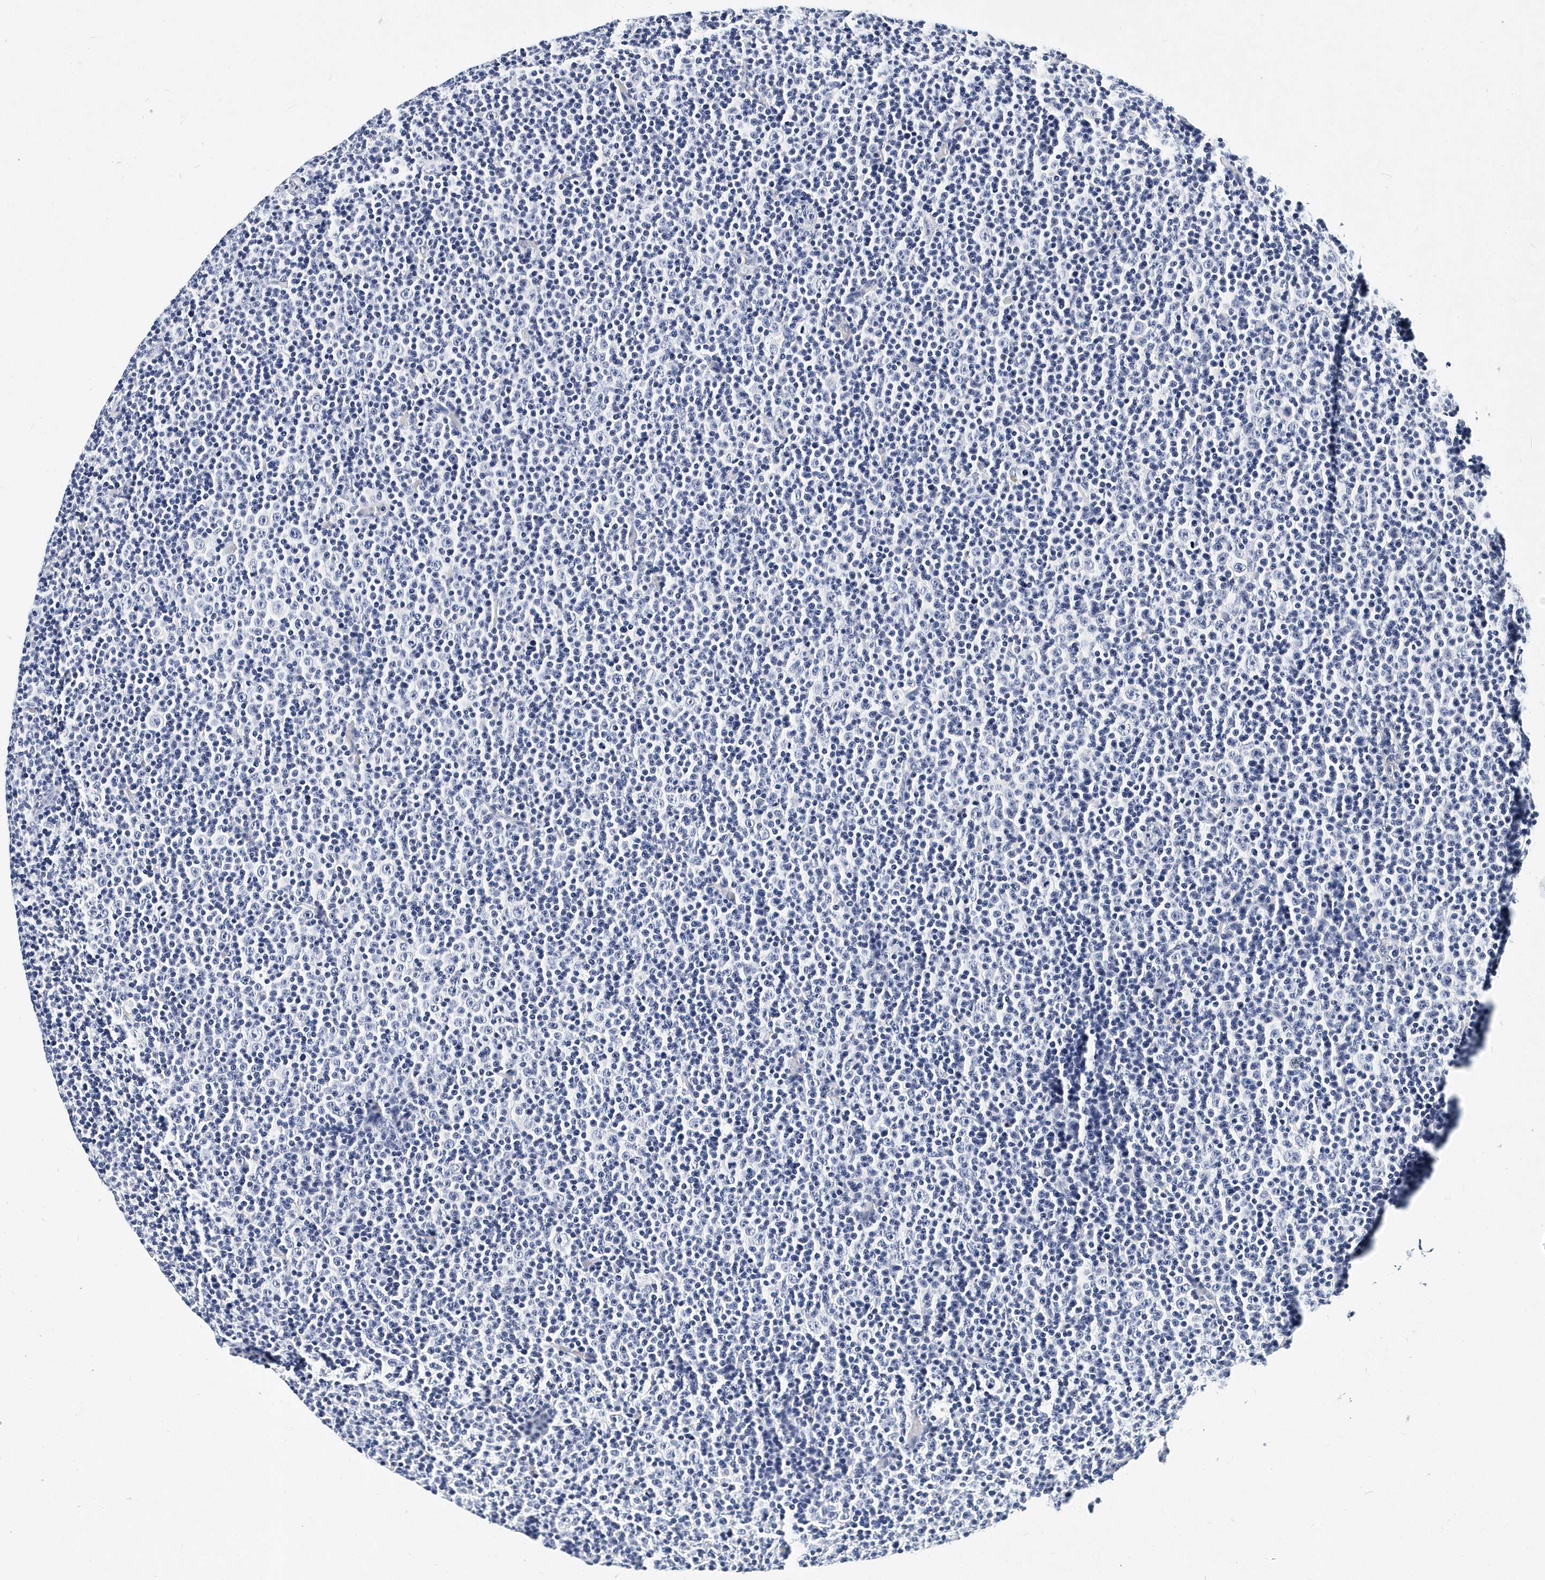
{"staining": {"intensity": "negative", "quantity": "none", "location": "none"}, "tissue": "lymphoma", "cell_type": "Tumor cells", "image_type": "cancer", "snomed": [{"axis": "morphology", "description": "Malignant lymphoma, non-Hodgkin's type, Low grade"}, {"axis": "topography", "description": "Lymph node"}], "caption": "Photomicrograph shows no significant protein expression in tumor cells of low-grade malignant lymphoma, non-Hodgkin's type. Brightfield microscopy of immunohistochemistry (IHC) stained with DAB (3,3'-diaminobenzidine) (brown) and hematoxylin (blue), captured at high magnification.", "gene": "ITGA2B", "patient": {"sex": "female", "age": 67}}